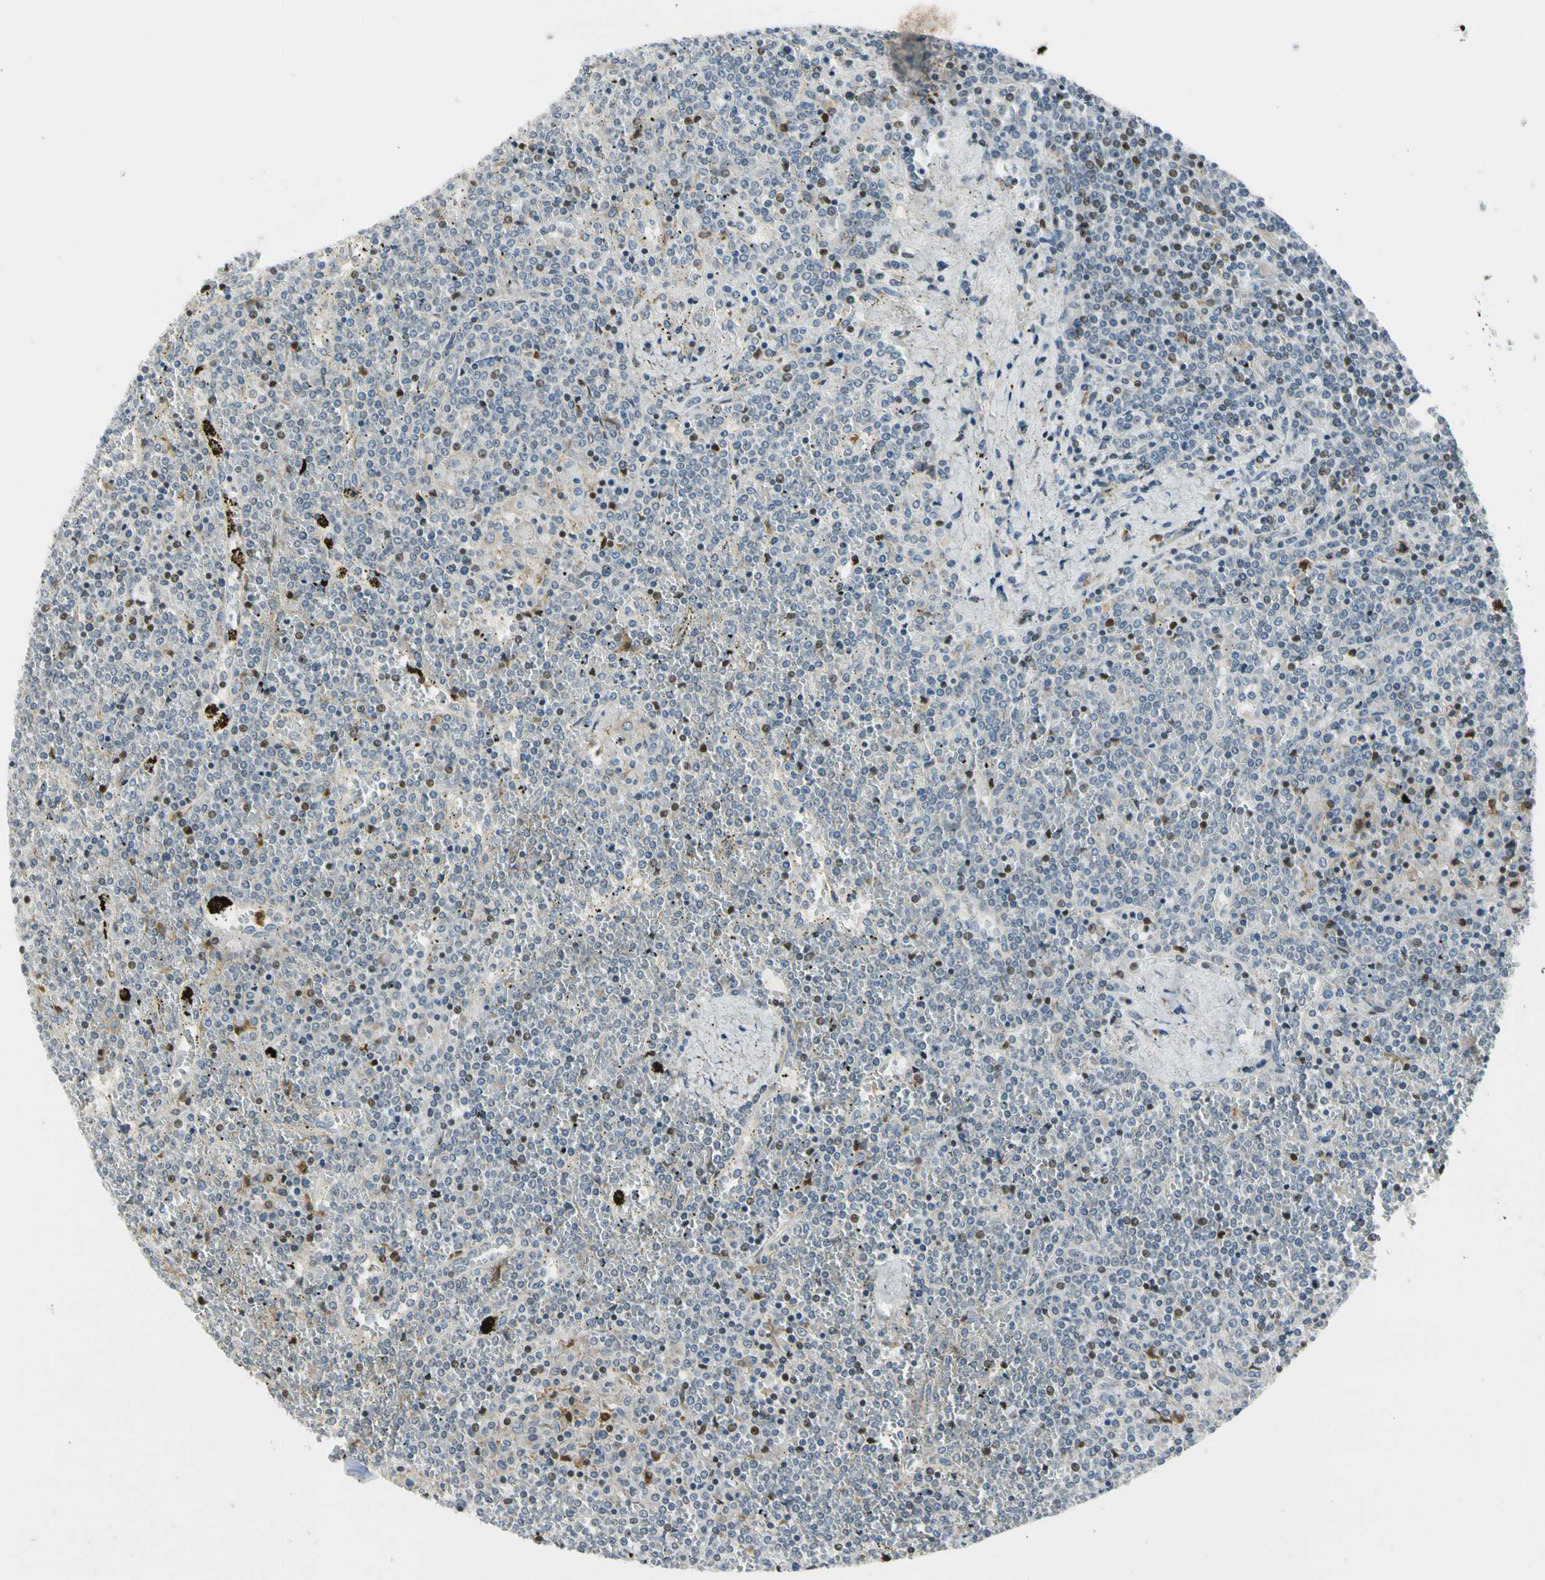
{"staining": {"intensity": "weak", "quantity": "25%-75%", "location": "nuclear"}, "tissue": "lymphoma", "cell_type": "Tumor cells", "image_type": "cancer", "snomed": [{"axis": "morphology", "description": "Malignant lymphoma, non-Hodgkin's type, Low grade"}, {"axis": "topography", "description": "Spleen"}], "caption": "Immunohistochemical staining of low-grade malignant lymphoma, non-Hodgkin's type demonstrates low levels of weak nuclear positivity in approximately 25%-75% of tumor cells. The protein is shown in brown color, while the nuclei are stained blue.", "gene": "NPDC1", "patient": {"sex": "female", "age": 19}}